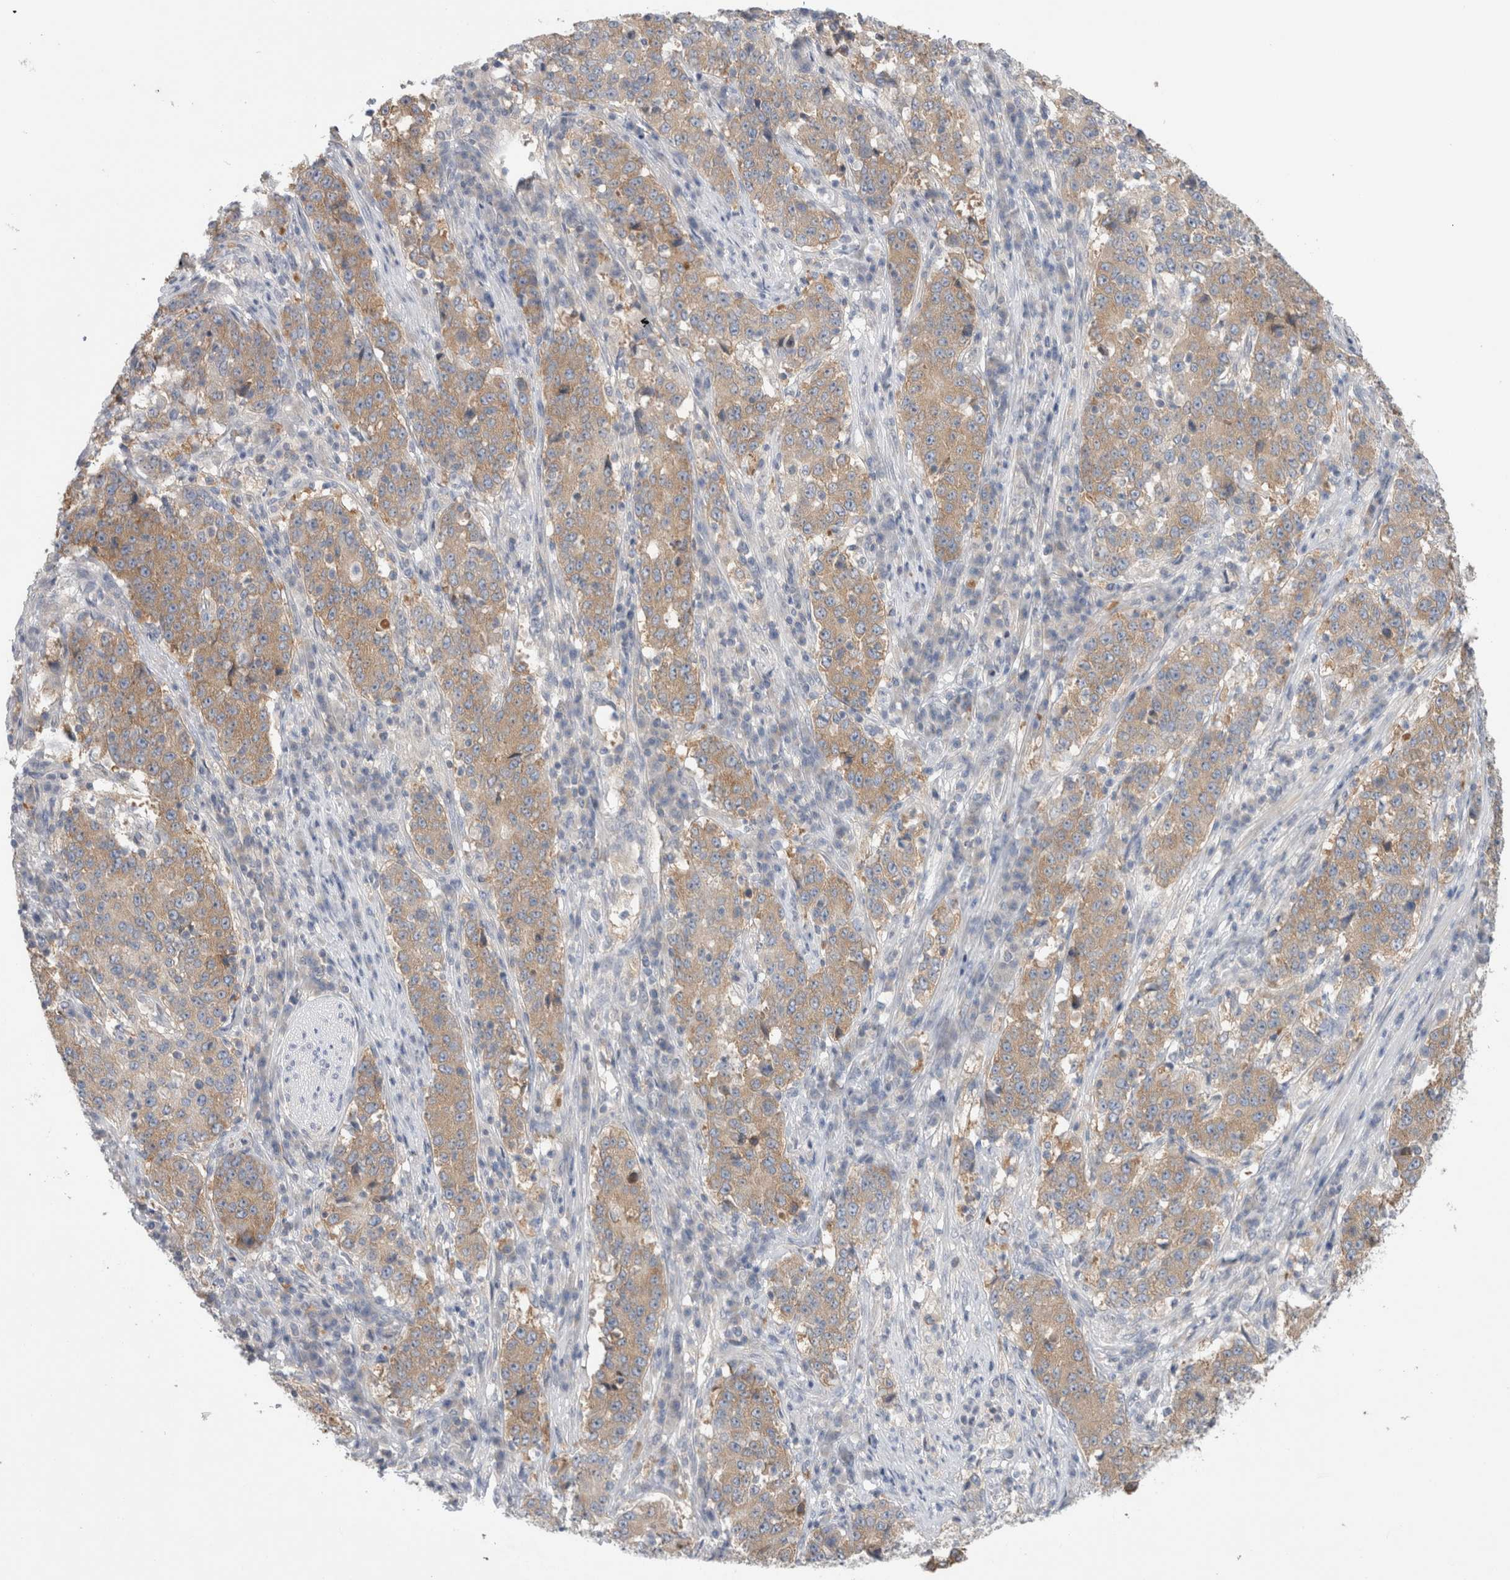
{"staining": {"intensity": "moderate", "quantity": ">75%", "location": "cytoplasmic/membranous"}, "tissue": "stomach cancer", "cell_type": "Tumor cells", "image_type": "cancer", "snomed": [{"axis": "morphology", "description": "Adenocarcinoma, NOS"}, {"axis": "topography", "description": "Stomach"}], "caption": "Immunohistochemical staining of human stomach cancer reveals medium levels of moderate cytoplasmic/membranous protein expression in about >75% of tumor cells.", "gene": "NDOR1", "patient": {"sex": "male", "age": 59}}